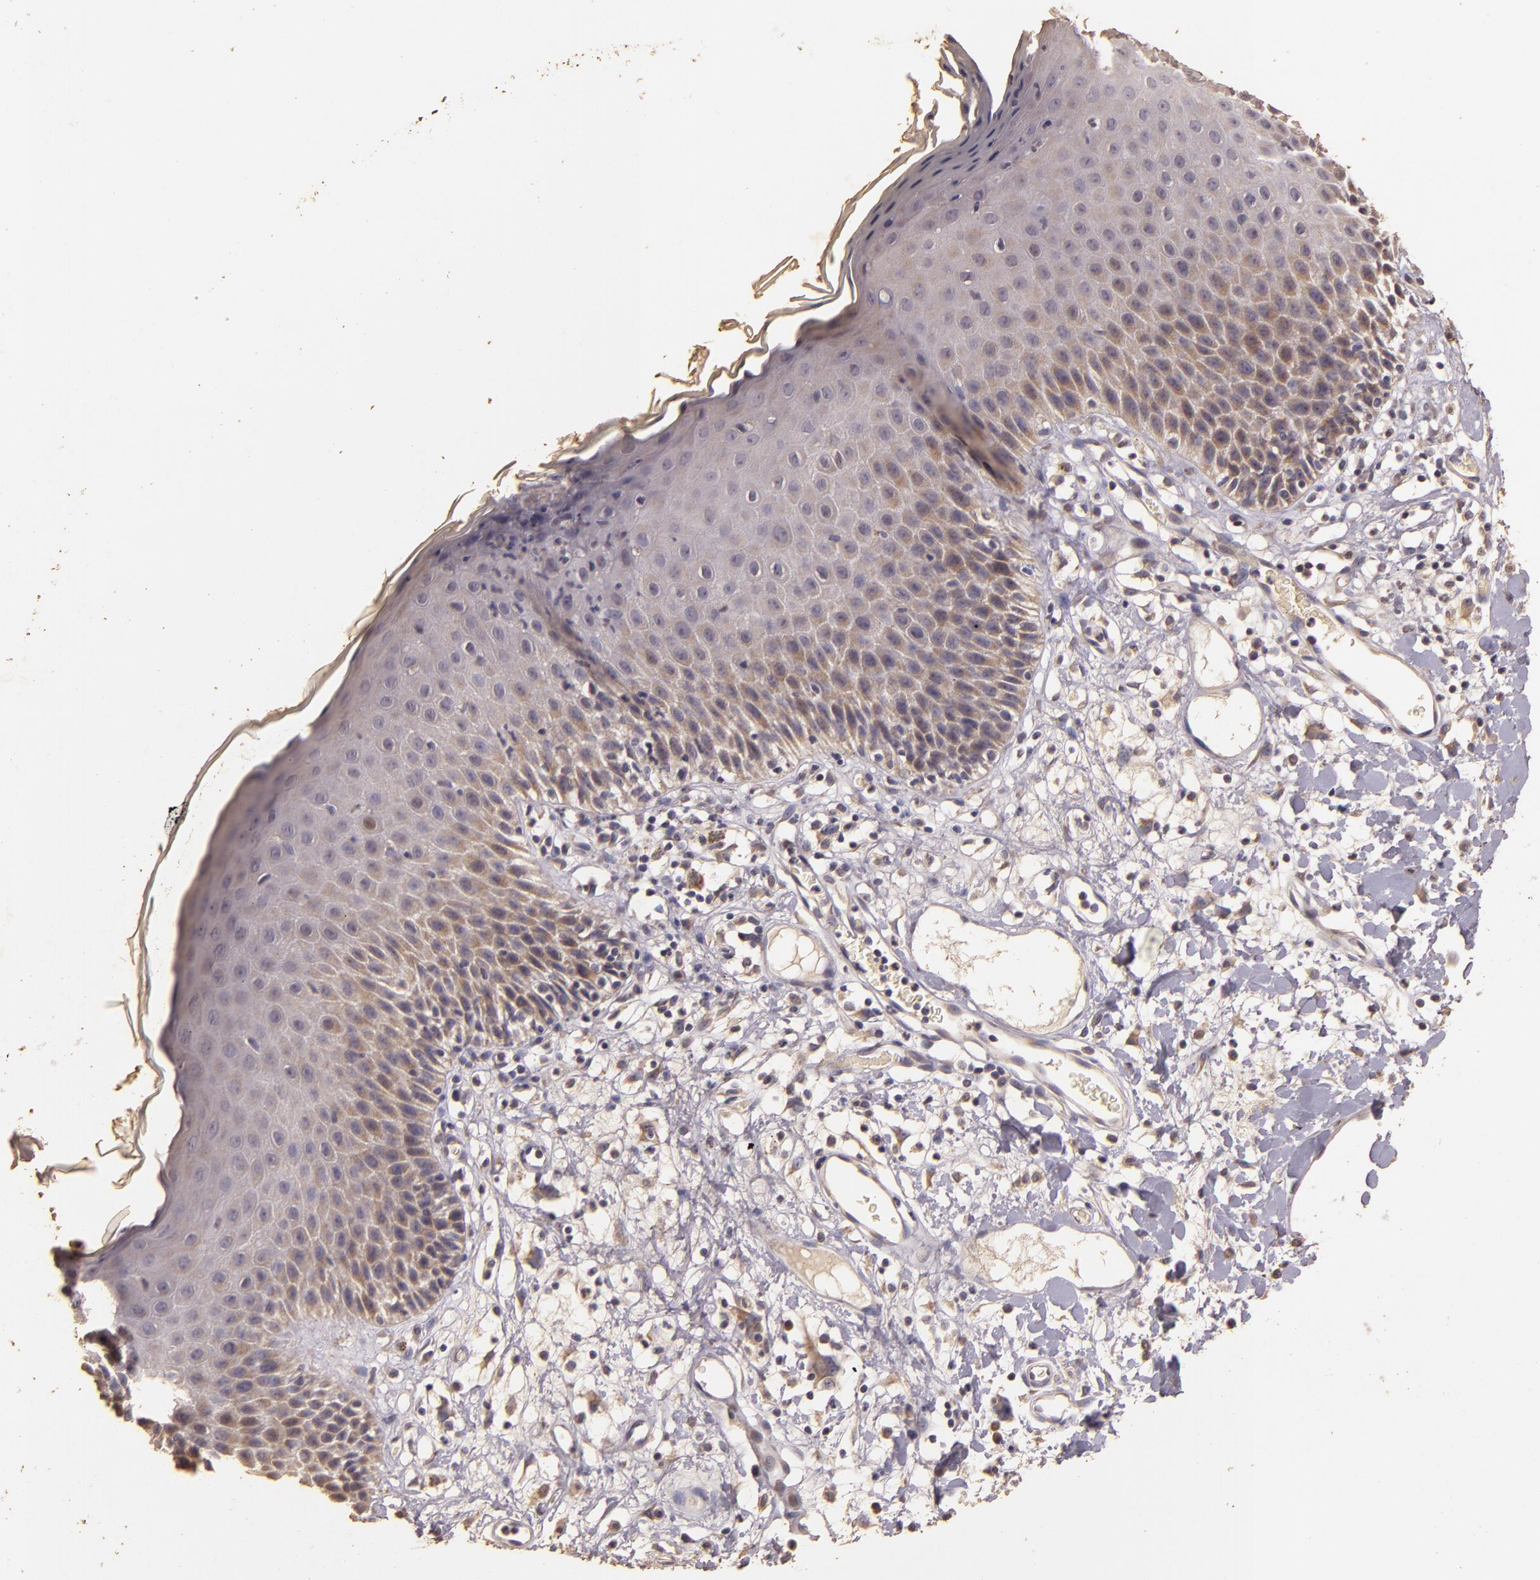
{"staining": {"intensity": "weak", "quantity": "<25%", "location": "cytoplasmic/membranous"}, "tissue": "skin", "cell_type": "Epidermal cells", "image_type": "normal", "snomed": [{"axis": "morphology", "description": "Normal tissue, NOS"}, {"axis": "topography", "description": "Vulva"}, {"axis": "topography", "description": "Peripheral nerve tissue"}], "caption": "Immunohistochemical staining of benign skin exhibits no significant expression in epidermal cells.", "gene": "BCL2L13", "patient": {"sex": "female", "age": 68}}